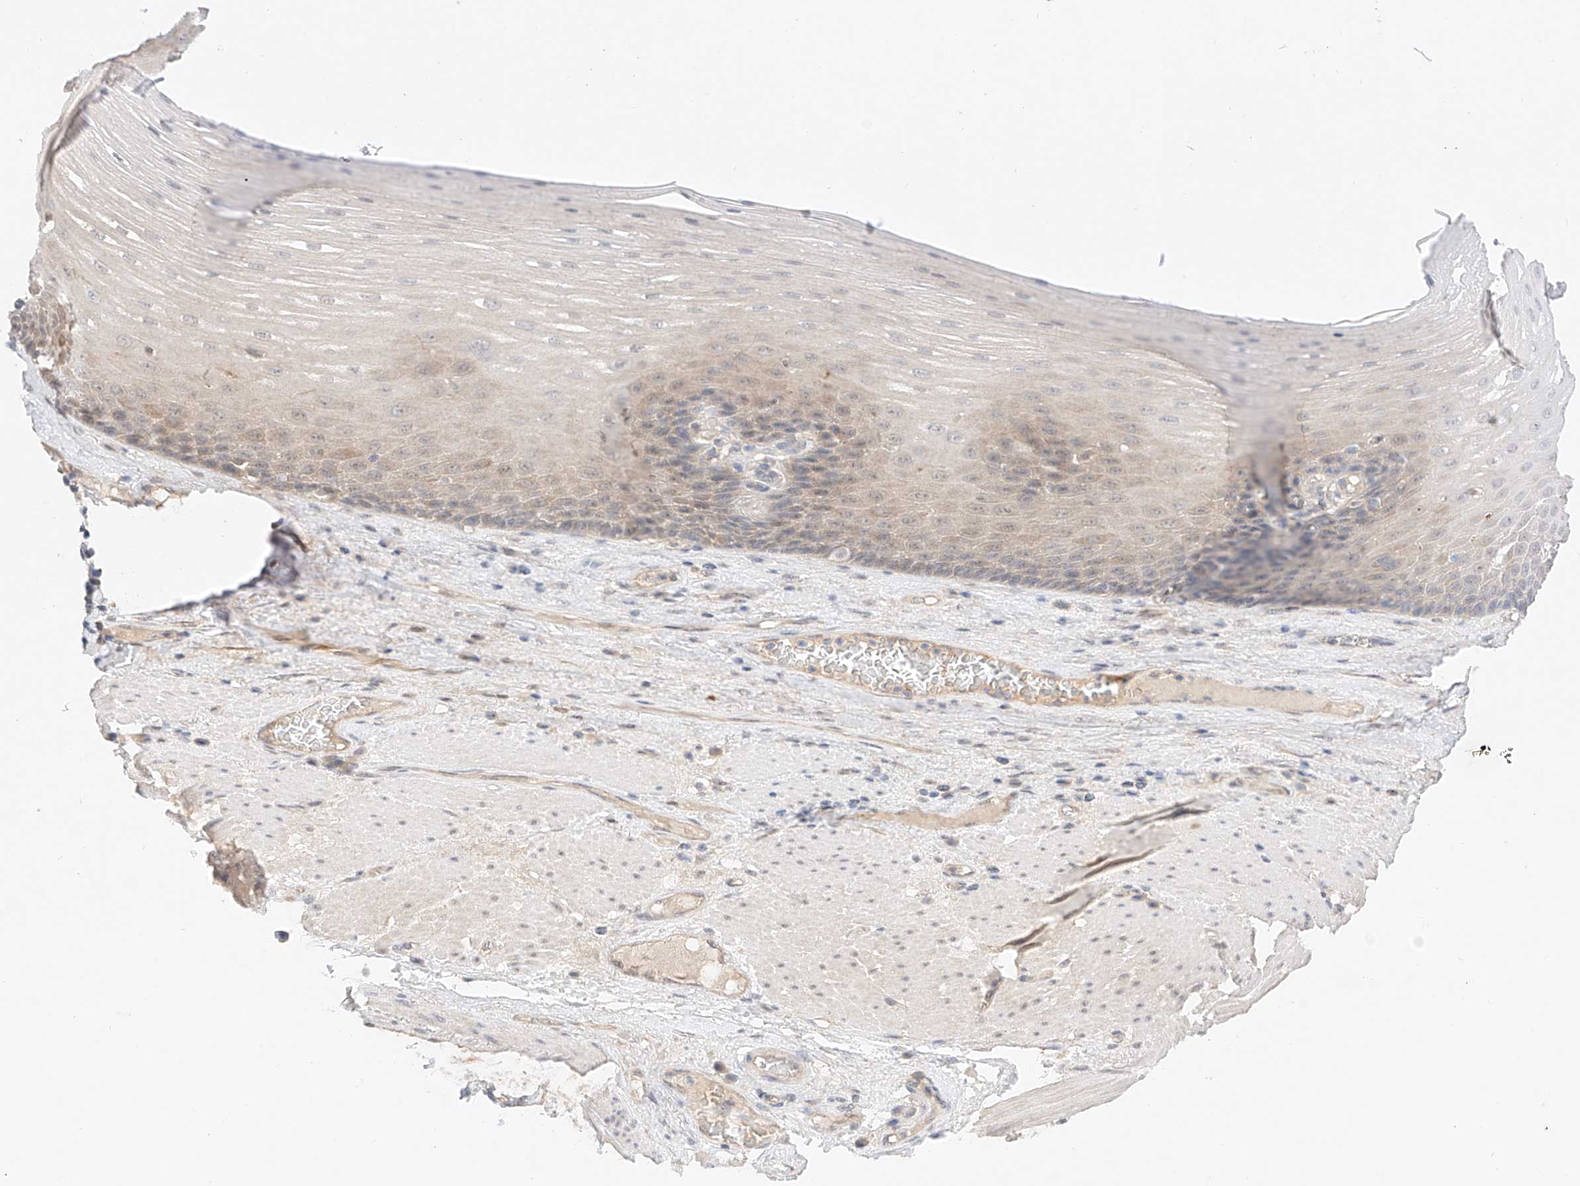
{"staining": {"intensity": "weak", "quantity": "<25%", "location": "cytoplasmic/membranous,nuclear"}, "tissue": "esophagus", "cell_type": "Squamous epithelial cells", "image_type": "normal", "snomed": [{"axis": "morphology", "description": "Normal tissue, NOS"}, {"axis": "topography", "description": "Esophagus"}], "caption": "High power microscopy image of an IHC photomicrograph of normal esophagus, revealing no significant positivity in squamous epithelial cells. (Brightfield microscopy of DAB immunohistochemistry (IHC) at high magnification).", "gene": "IL22RA2", "patient": {"sex": "male", "age": 62}}